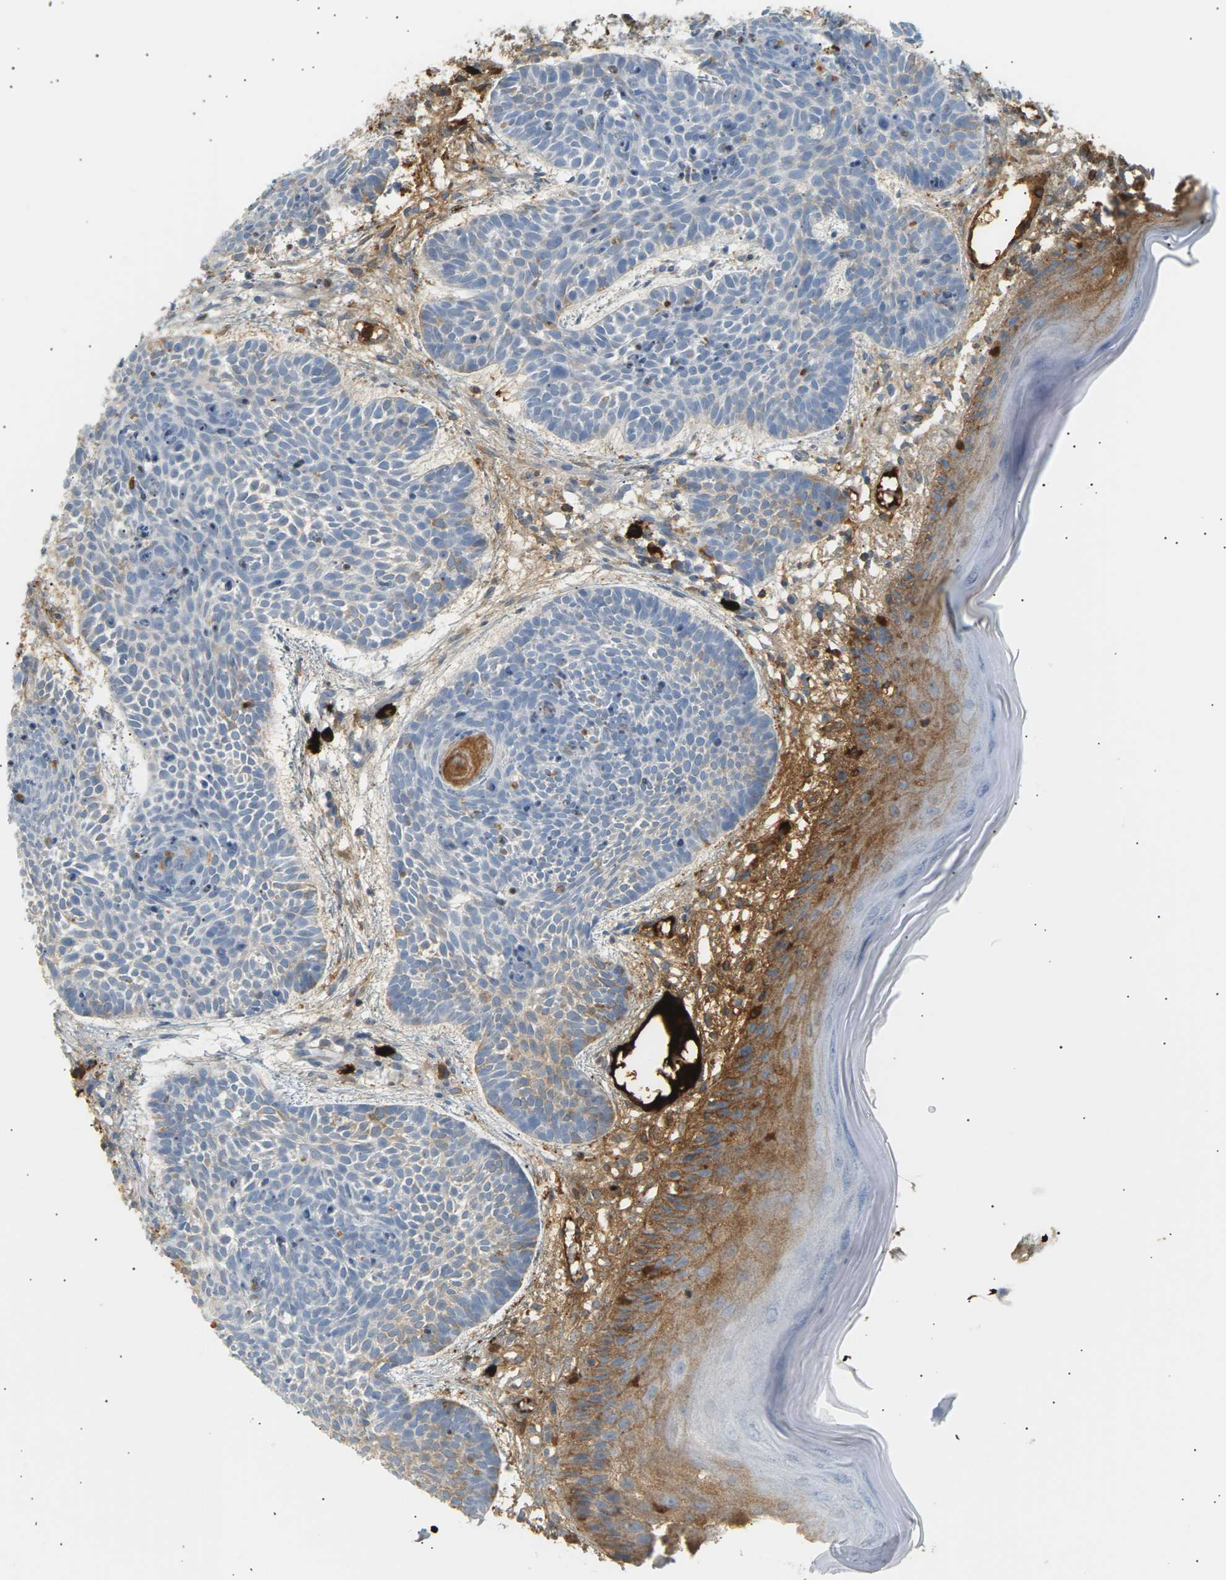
{"staining": {"intensity": "negative", "quantity": "none", "location": "none"}, "tissue": "skin cancer", "cell_type": "Tumor cells", "image_type": "cancer", "snomed": [{"axis": "morphology", "description": "Basal cell carcinoma"}, {"axis": "topography", "description": "Skin"}], "caption": "Tumor cells show no significant protein positivity in skin cancer.", "gene": "IGLC3", "patient": {"sex": "male", "age": 60}}